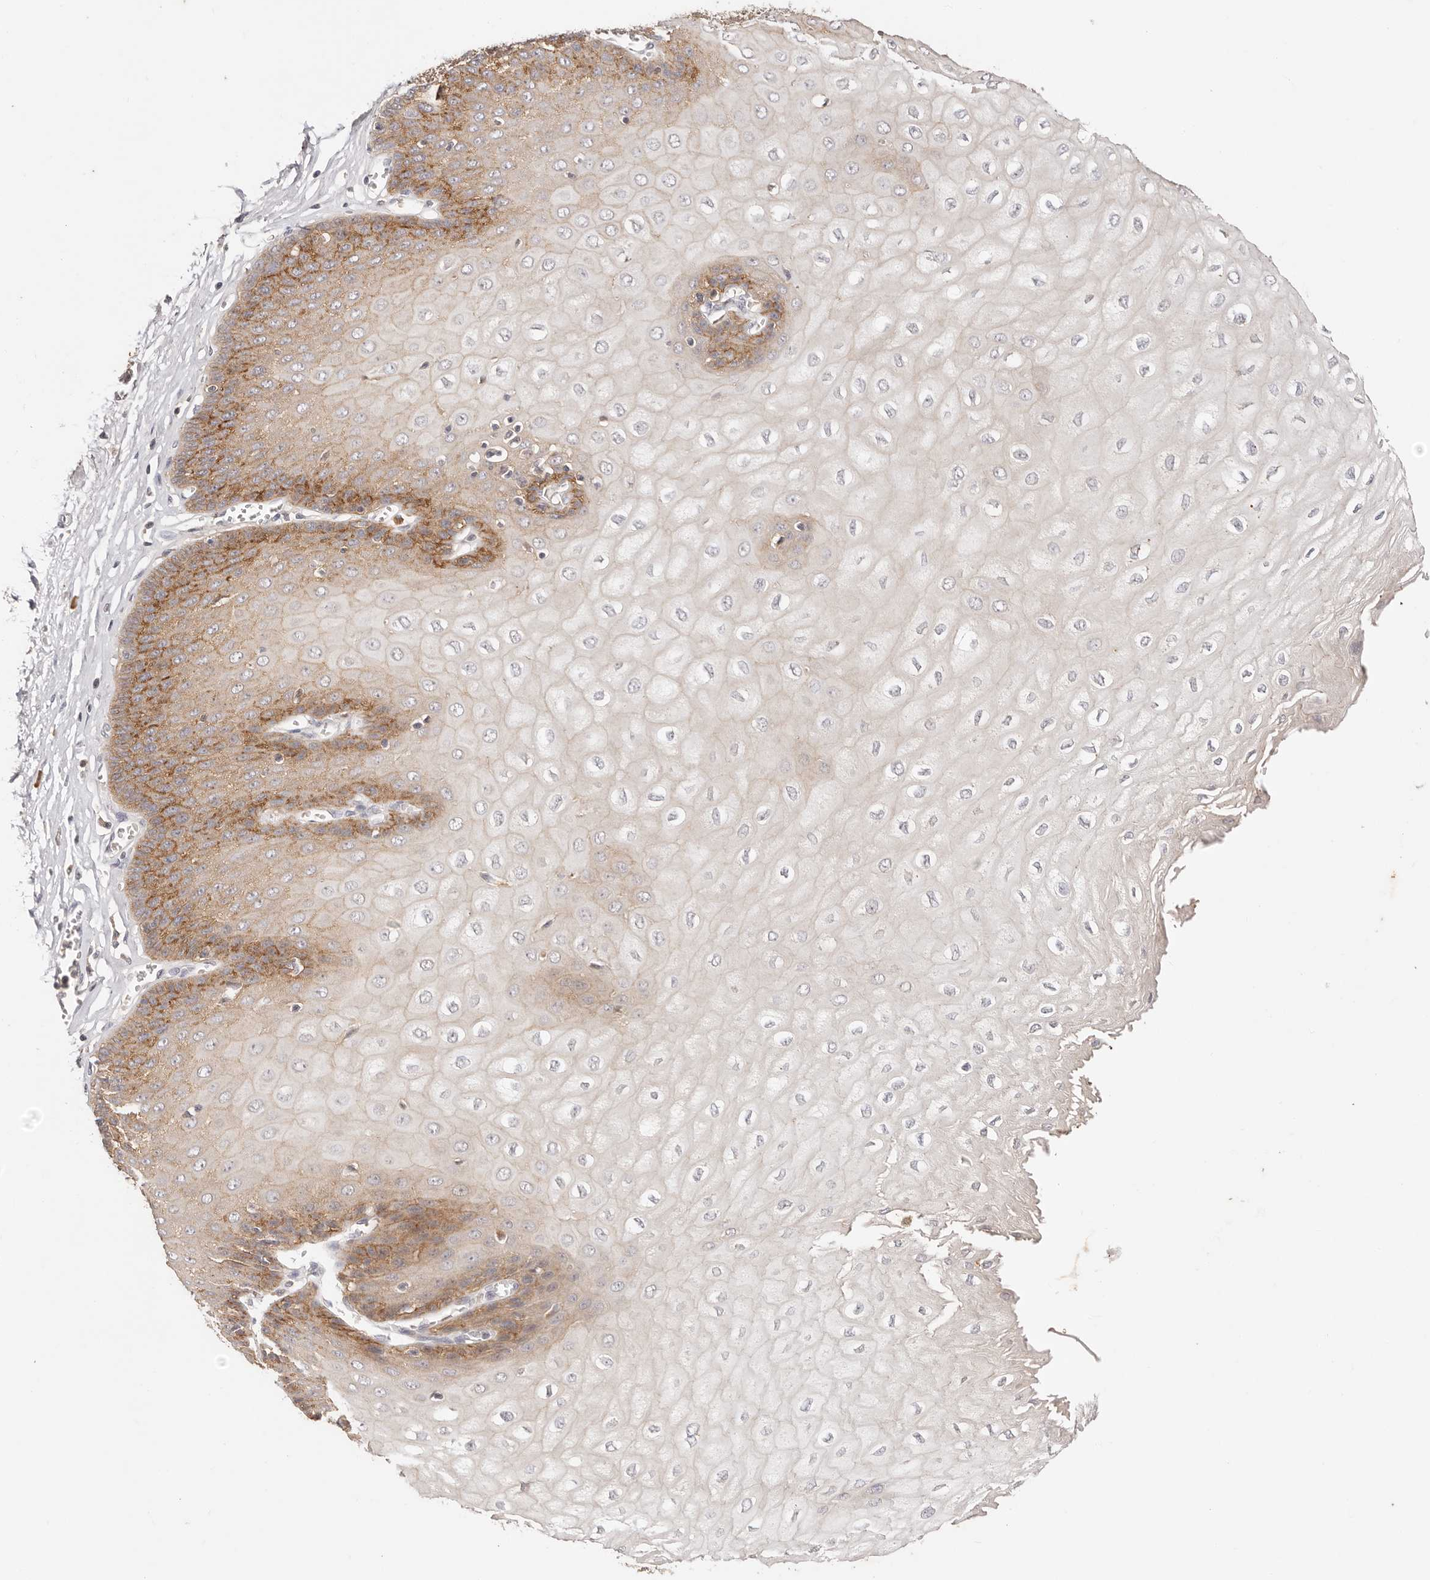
{"staining": {"intensity": "moderate", "quantity": "25%-75%", "location": "cytoplasmic/membranous"}, "tissue": "esophagus", "cell_type": "Squamous epithelial cells", "image_type": "normal", "snomed": [{"axis": "morphology", "description": "Normal tissue, NOS"}, {"axis": "topography", "description": "Esophagus"}], "caption": "The photomicrograph displays immunohistochemical staining of benign esophagus. There is moderate cytoplasmic/membranous expression is seen in approximately 25%-75% of squamous epithelial cells.", "gene": "CXADR", "patient": {"sex": "male", "age": 60}}